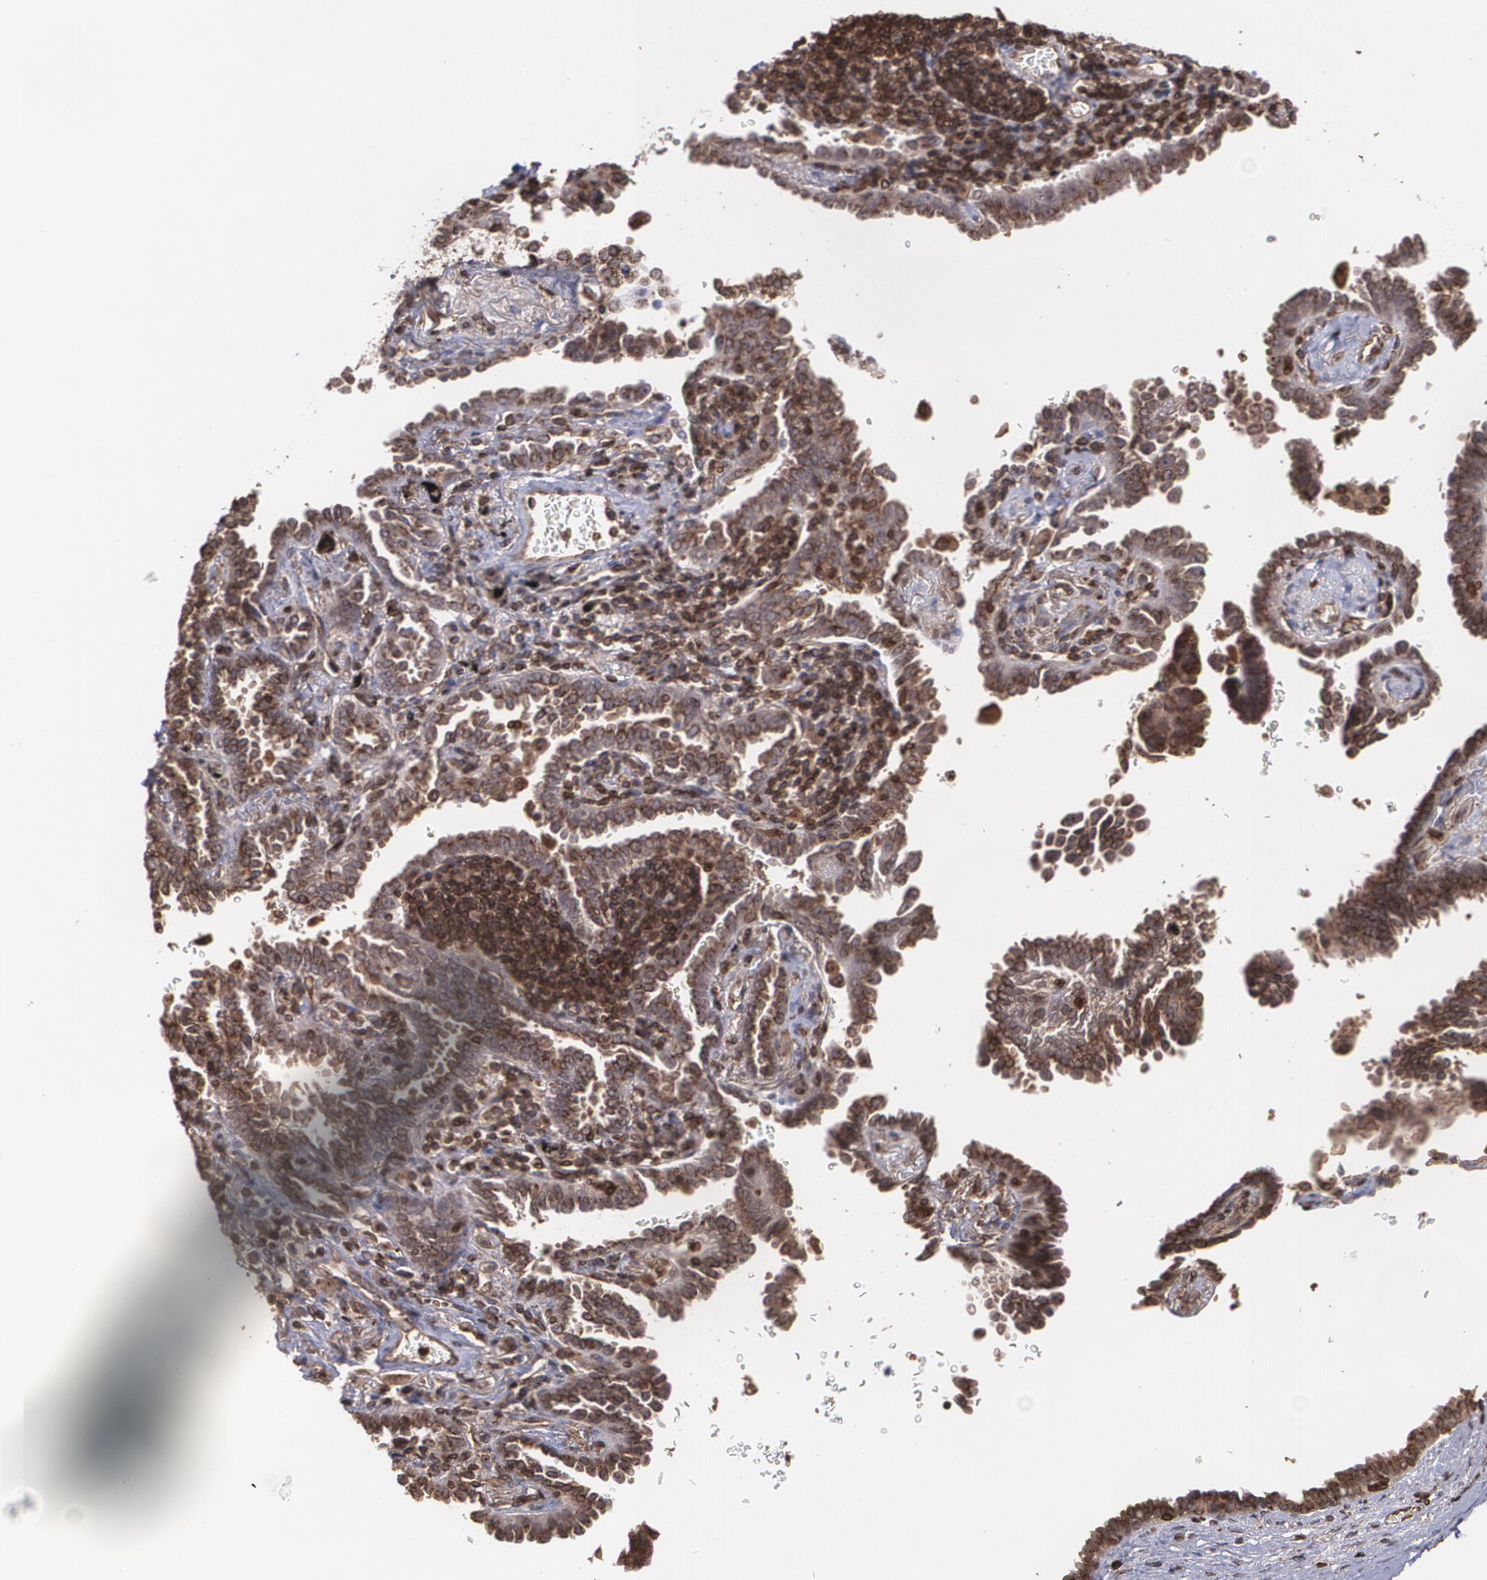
{"staining": {"intensity": "moderate", "quantity": ">75%", "location": "cytoplasmic/membranous"}, "tissue": "lung cancer", "cell_type": "Tumor cells", "image_type": "cancer", "snomed": [{"axis": "morphology", "description": "Adenocarcinoma, NOS"}, {"axis": "topography", "description": "Lung"}], "caption": "High-magnification brightfield microscopy of lung adenocarcinoma stained with DAB (brown) and counterstained with hematoxylin (blue). tumor cells exhibit moderate cytoplasmic/membranous positivity is present in approximately>75% of cells.", "gene": "TRIP11", "patient": {"sex": "female", "age": 64}}